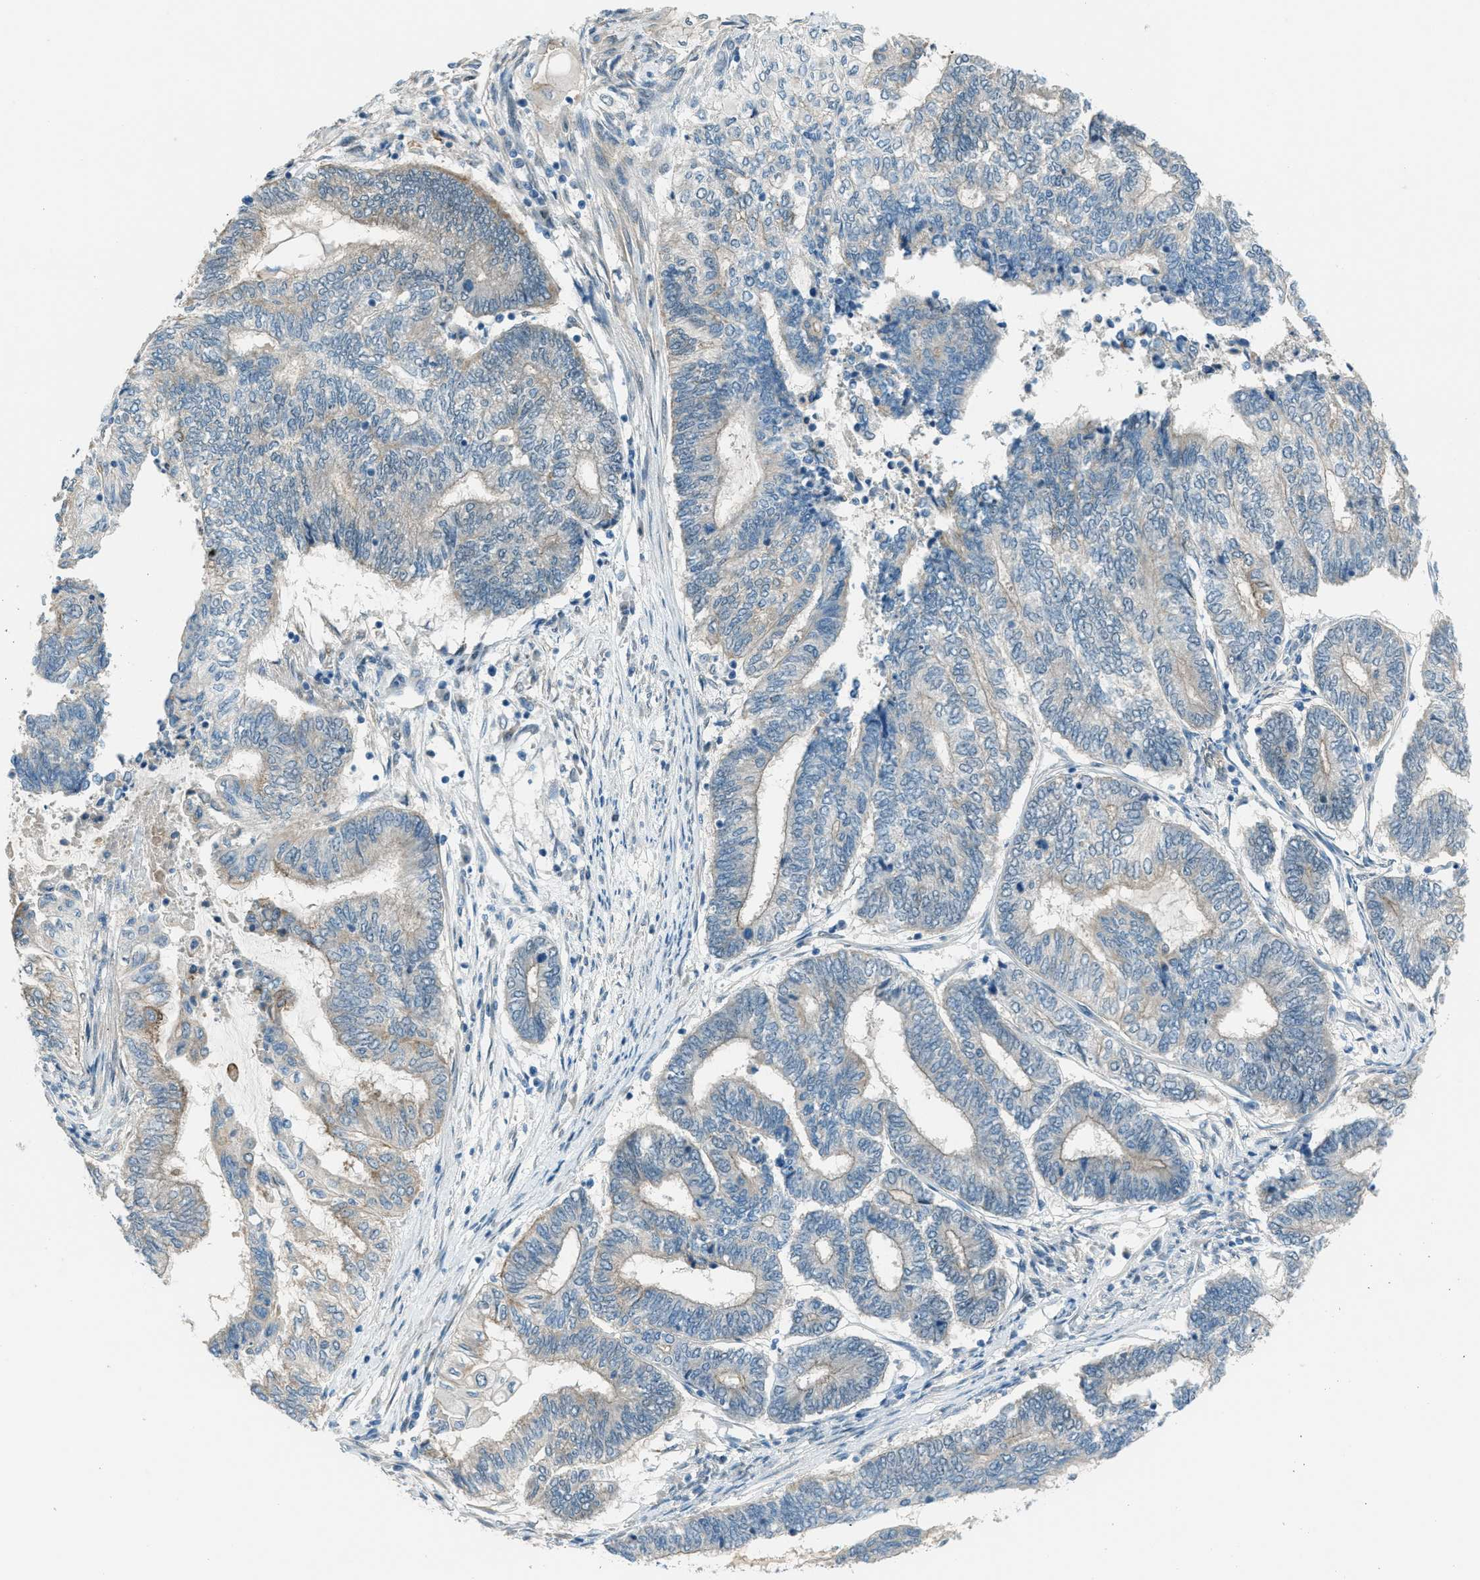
{"staining": {"intensity": "weak", "quantity": "25%-75%", "location": "cytoplasmic/membranous"}, "tissue": "endometrial cancer", "cell_type": "Tumor cells", "image_type": "cancer", "snomed": [{"axis": "morphology", "description": "Adenocarcinoma, NOS"}, {"axis": "topography", "description": "Uterus"}, {"axis": "topography", "description": "Endometrium"}], "caption": "IHC (DAB) staining of human endometrial cancer exhibits weak cytoplasmic/membranous protein staining in approximately 25%-75% of tumor cells. (DAB (3,3'-diaminobenzidine) IHC with brightfield microscopy, high magnification).", "gene": "TCF3", "patient": {"sex": "female", "age": 70}}